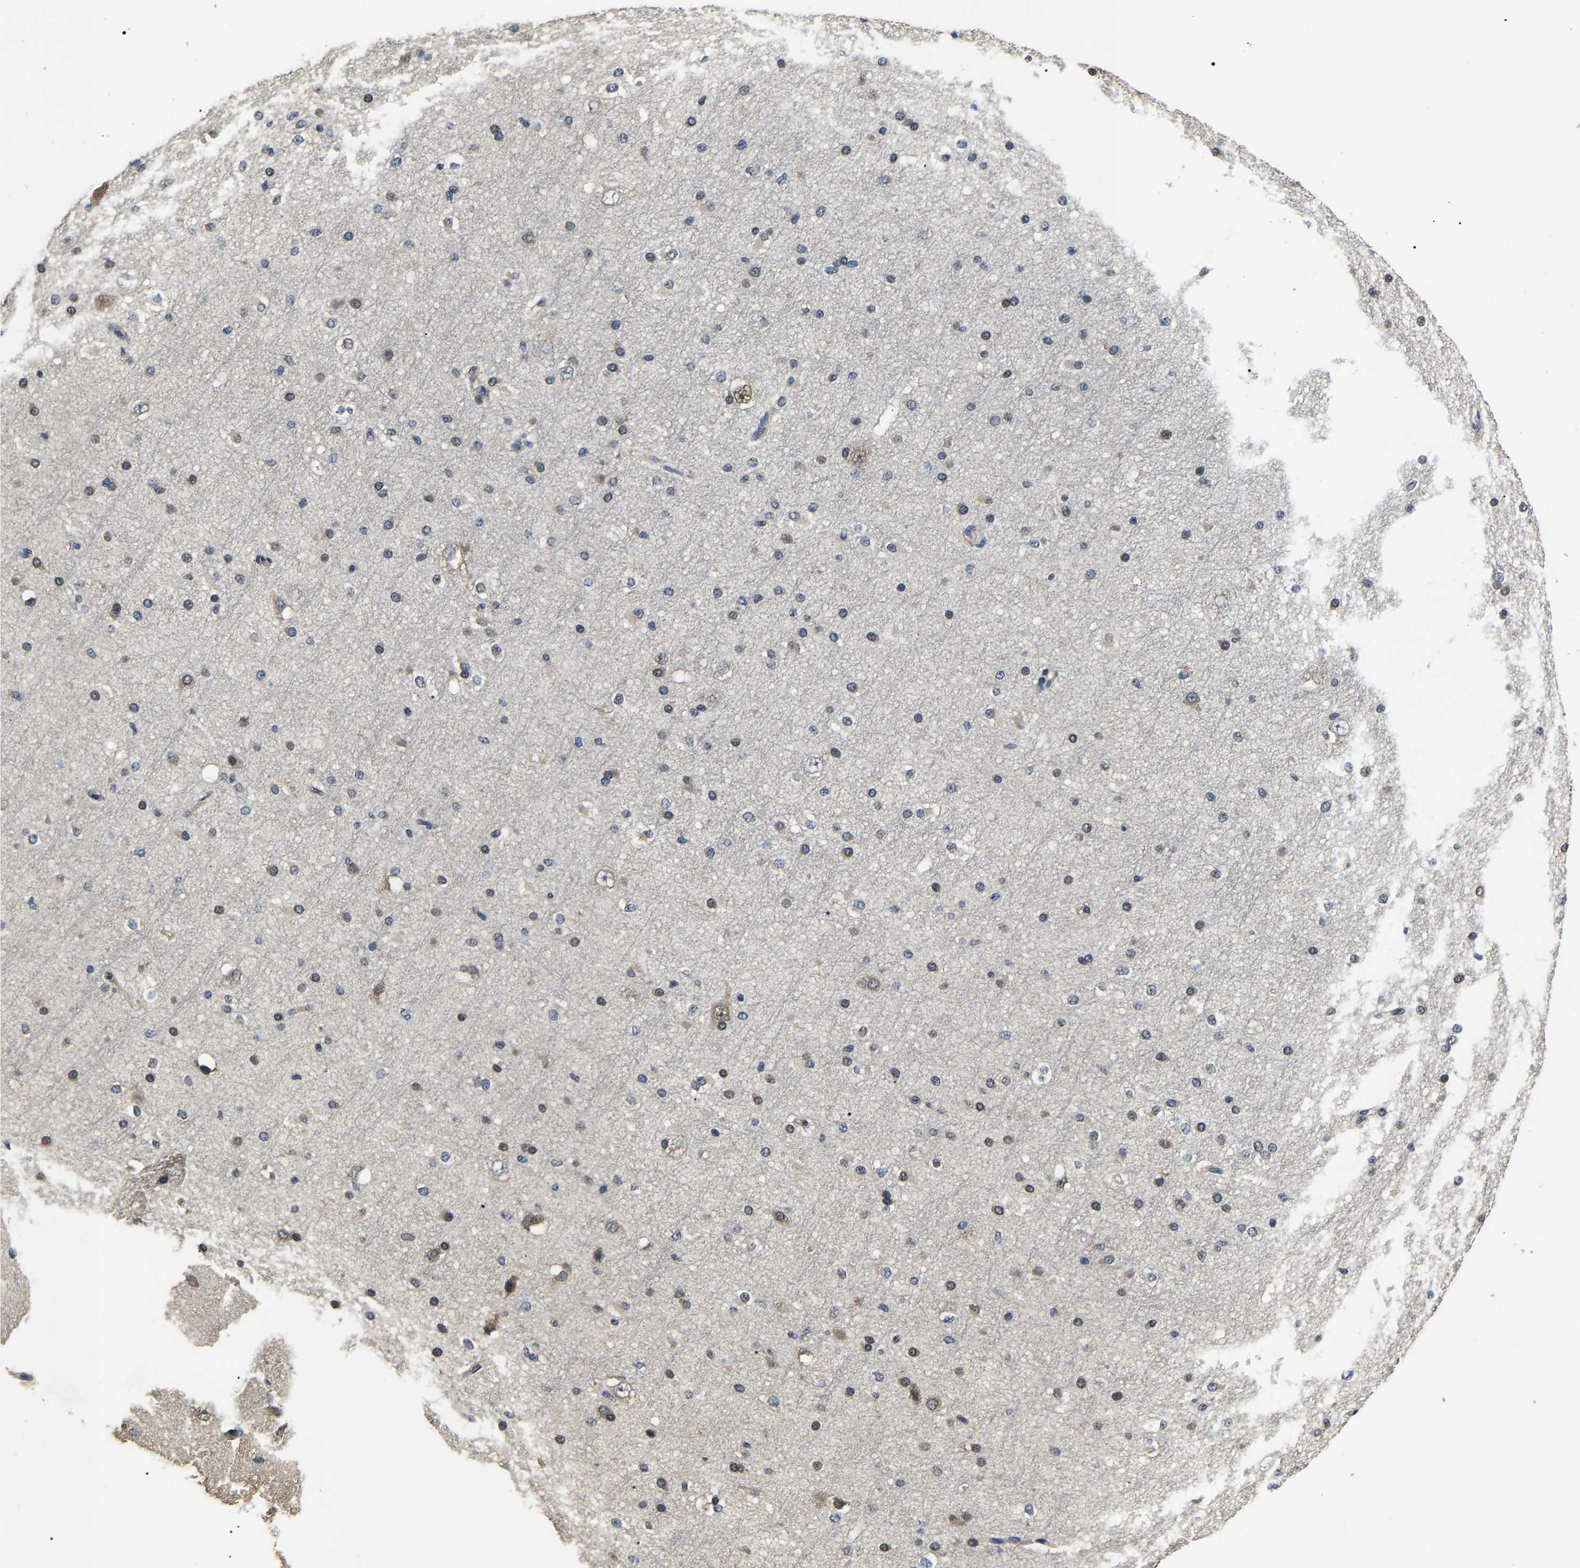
{"staining": {"intensity": "weak", "quantity": ">75%", "location": "cytoplasmic/membranous"}, "tissue": "cerebral cortex", "cell_type": "Endothelial cells", "image_type": "normal", "snomed": [{"axis": "morphology", "description": "Normal tissue, NOS"}, {"axis": "morphology", "description": "Developmental malformation"}, {"axis": "topography", "description": "Cerebral cortex"}], "caption": "The photomicrograph displays immunohistochemical staining of unremarkable cerebral cortex. There is weak cytoplasmic/membranous positivity is seen in approximately >75% of endothelial cells. (DAB = brown stain, brightfield microscopy at high magnification).", "gene": "PSMD8", "patient": {"sex": "female", "age": 30}}